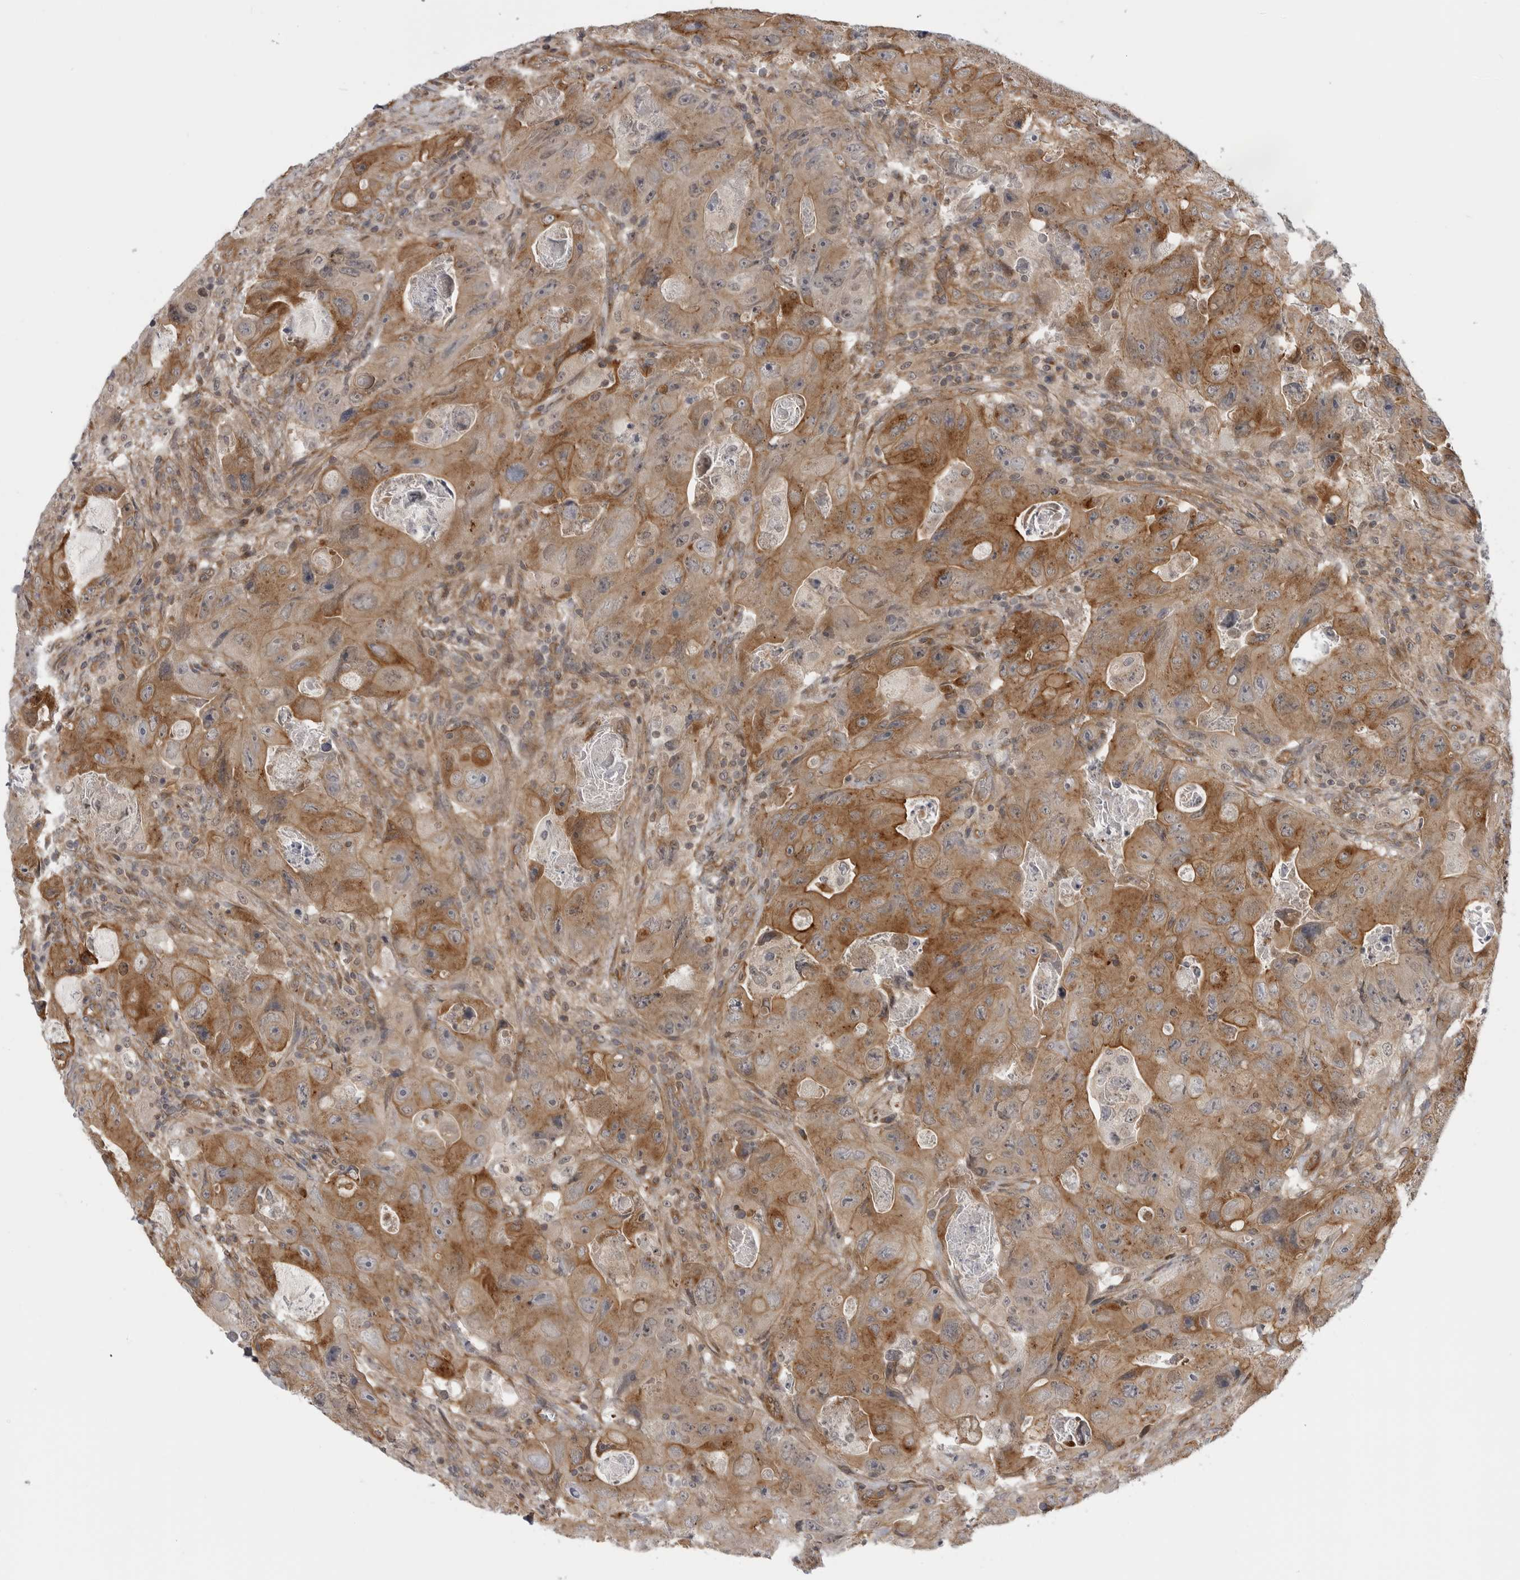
{"staining": {"intensity": "moderate", "quantity": ">75%", "location": "cytoplasmic/membranous"}, "tissue": "colorectal cancer", "cell_type": "Tumor cells", "image_type": "cancer", "snomed": [{"axis": "morphology", "description": "Adenocarcinoma, NOS"}, {"axis": "topography", "description": "Colon"}], "caption": "Protein staining demonstrates moderate cytoplasmic/membranous expression in about >75% of tumor cells in colorectal cancer.", "gene": "LRRC45", "patient": {"sex": "female", "age": 46}}